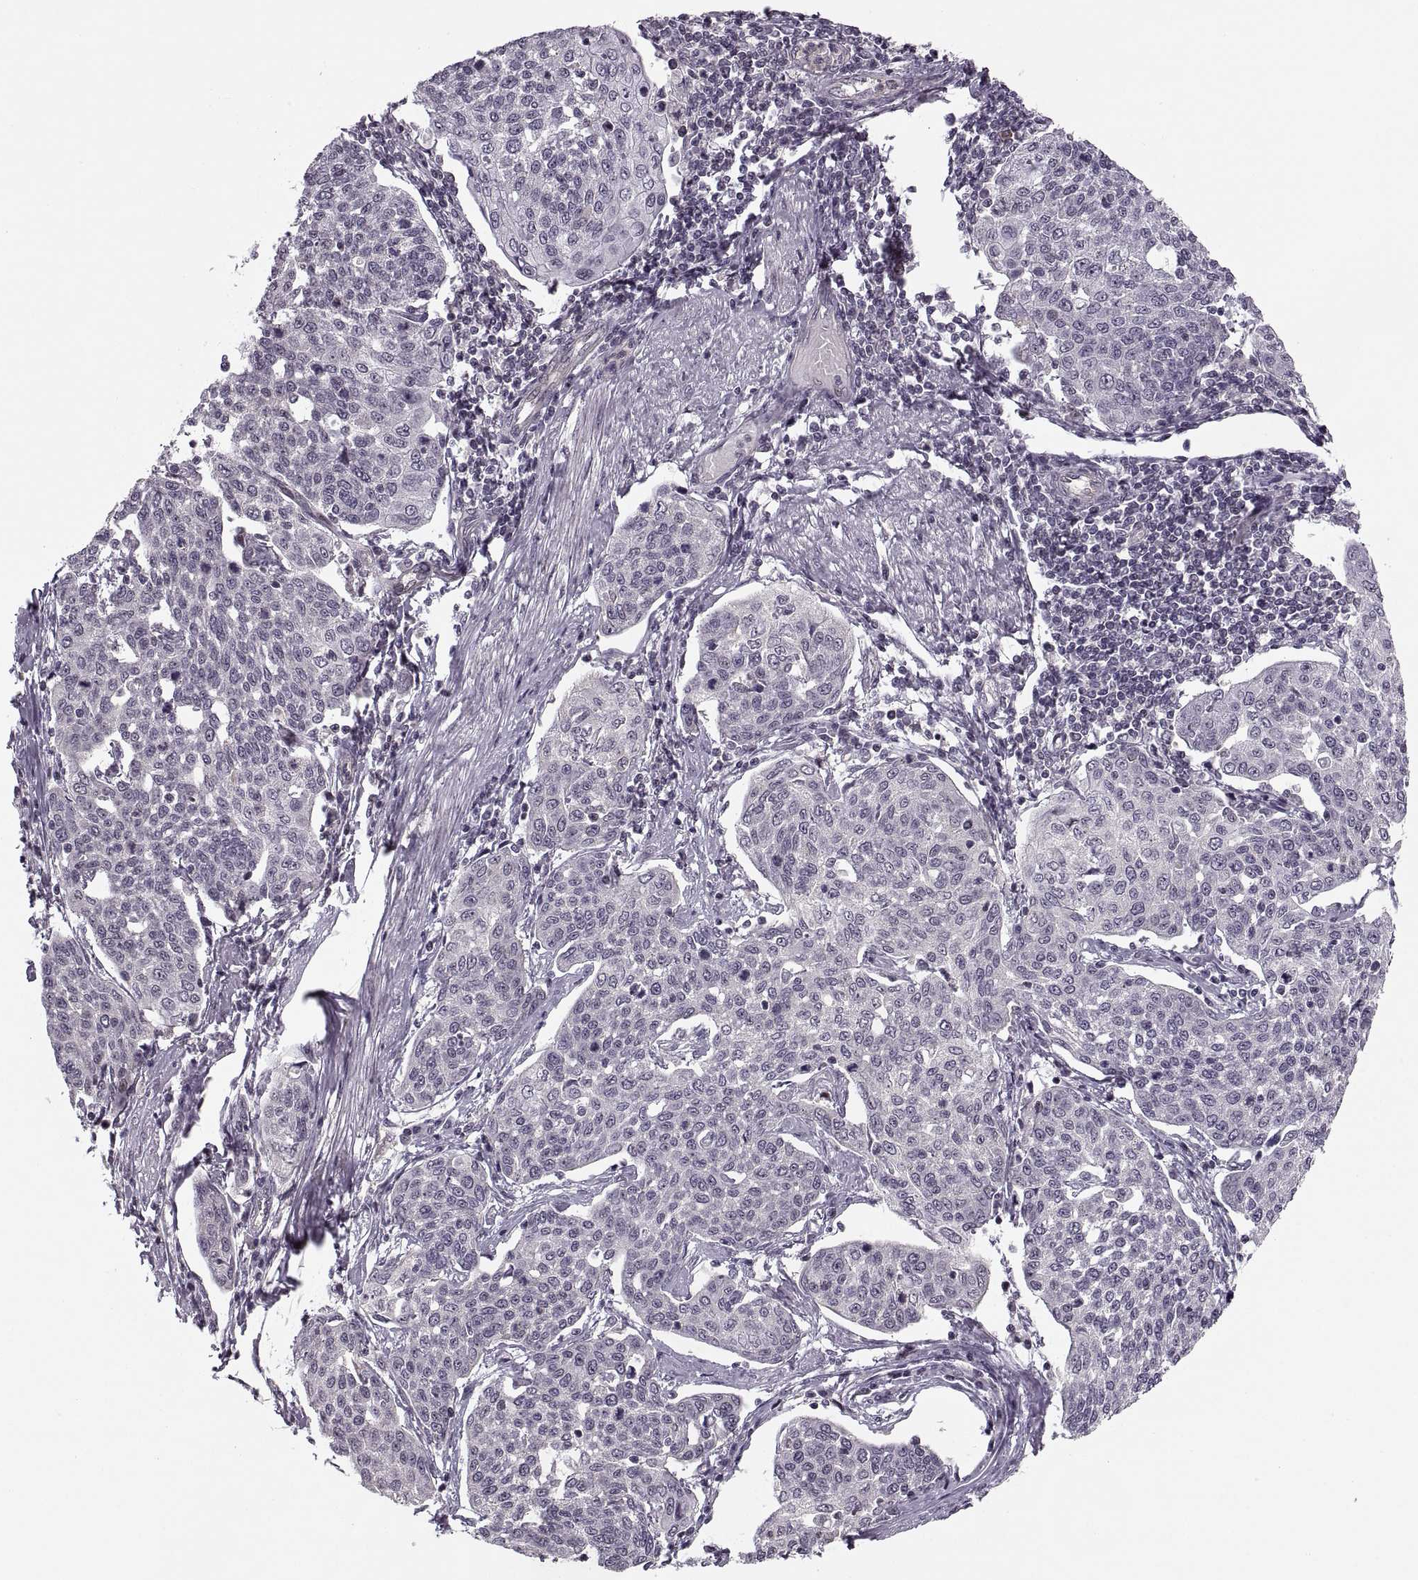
{"staining": {"intensity": "negative", "quantity": "none", "location": "none"}, "tissue": "cervical cancer", "cell_type": "Tumor cells", "image_type": "cancer", "snomed": [{"axis": "morphology", "description": "Squamous cell carcinoma, NOS"}, {"axis": "topography", "description": "Cervix"}], "caption": "DAB (3,3'-diaminobenzidine) immunohistochemical staining of squamous cell carcinoma (cervical) demonstrates no significant expression in tumor cells.", "gene": "LUZP2", "patient": {"sex": "female", "age": 34}}